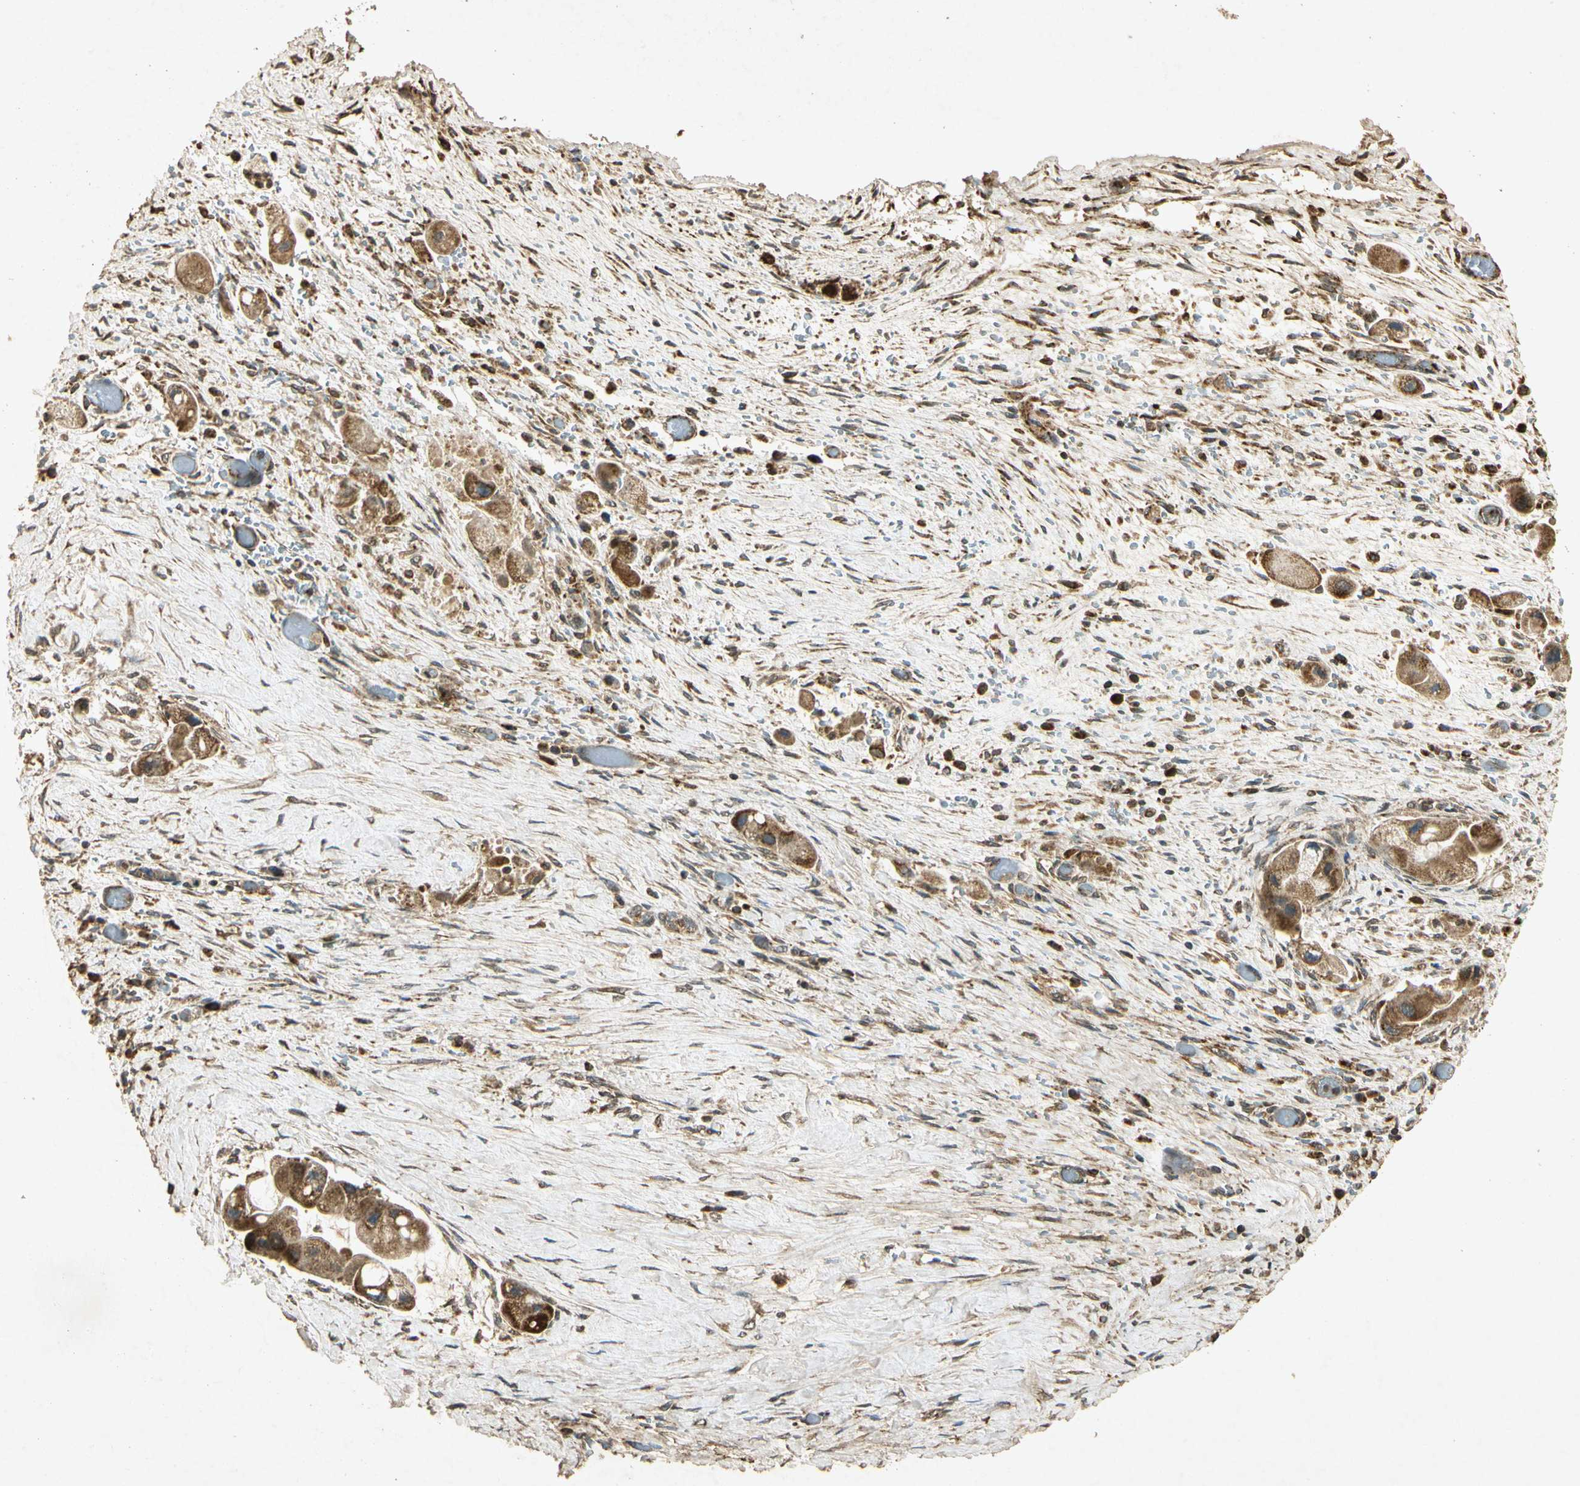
{"staining": {"intensity": "moderate", "quantity": "25%-75%", "location": "cytoplasmic/membranous"}, "tissue": "liver cancer", "cell_type": "Tumor cells", "image_type": "cancer", "snomed": [{"axis": "morphology", "description": "Normal tissue, NOS"}, {"axis": "morphology", "description": "Cholangiocarcinoma"}, {"axis": "topography", "description": "Liver"}, {"axis": "topography", "description": "Peripheral nerve tissue"}], "caption": "Moderate cytoplasmic/membranous positivity for a protein is seen in approximately 25%-75% of tumor cells of liver cancer using immunohistochemistry (IHC).", "gene": "PRDX3", "patient": {"sex": "male", "age": 50}}